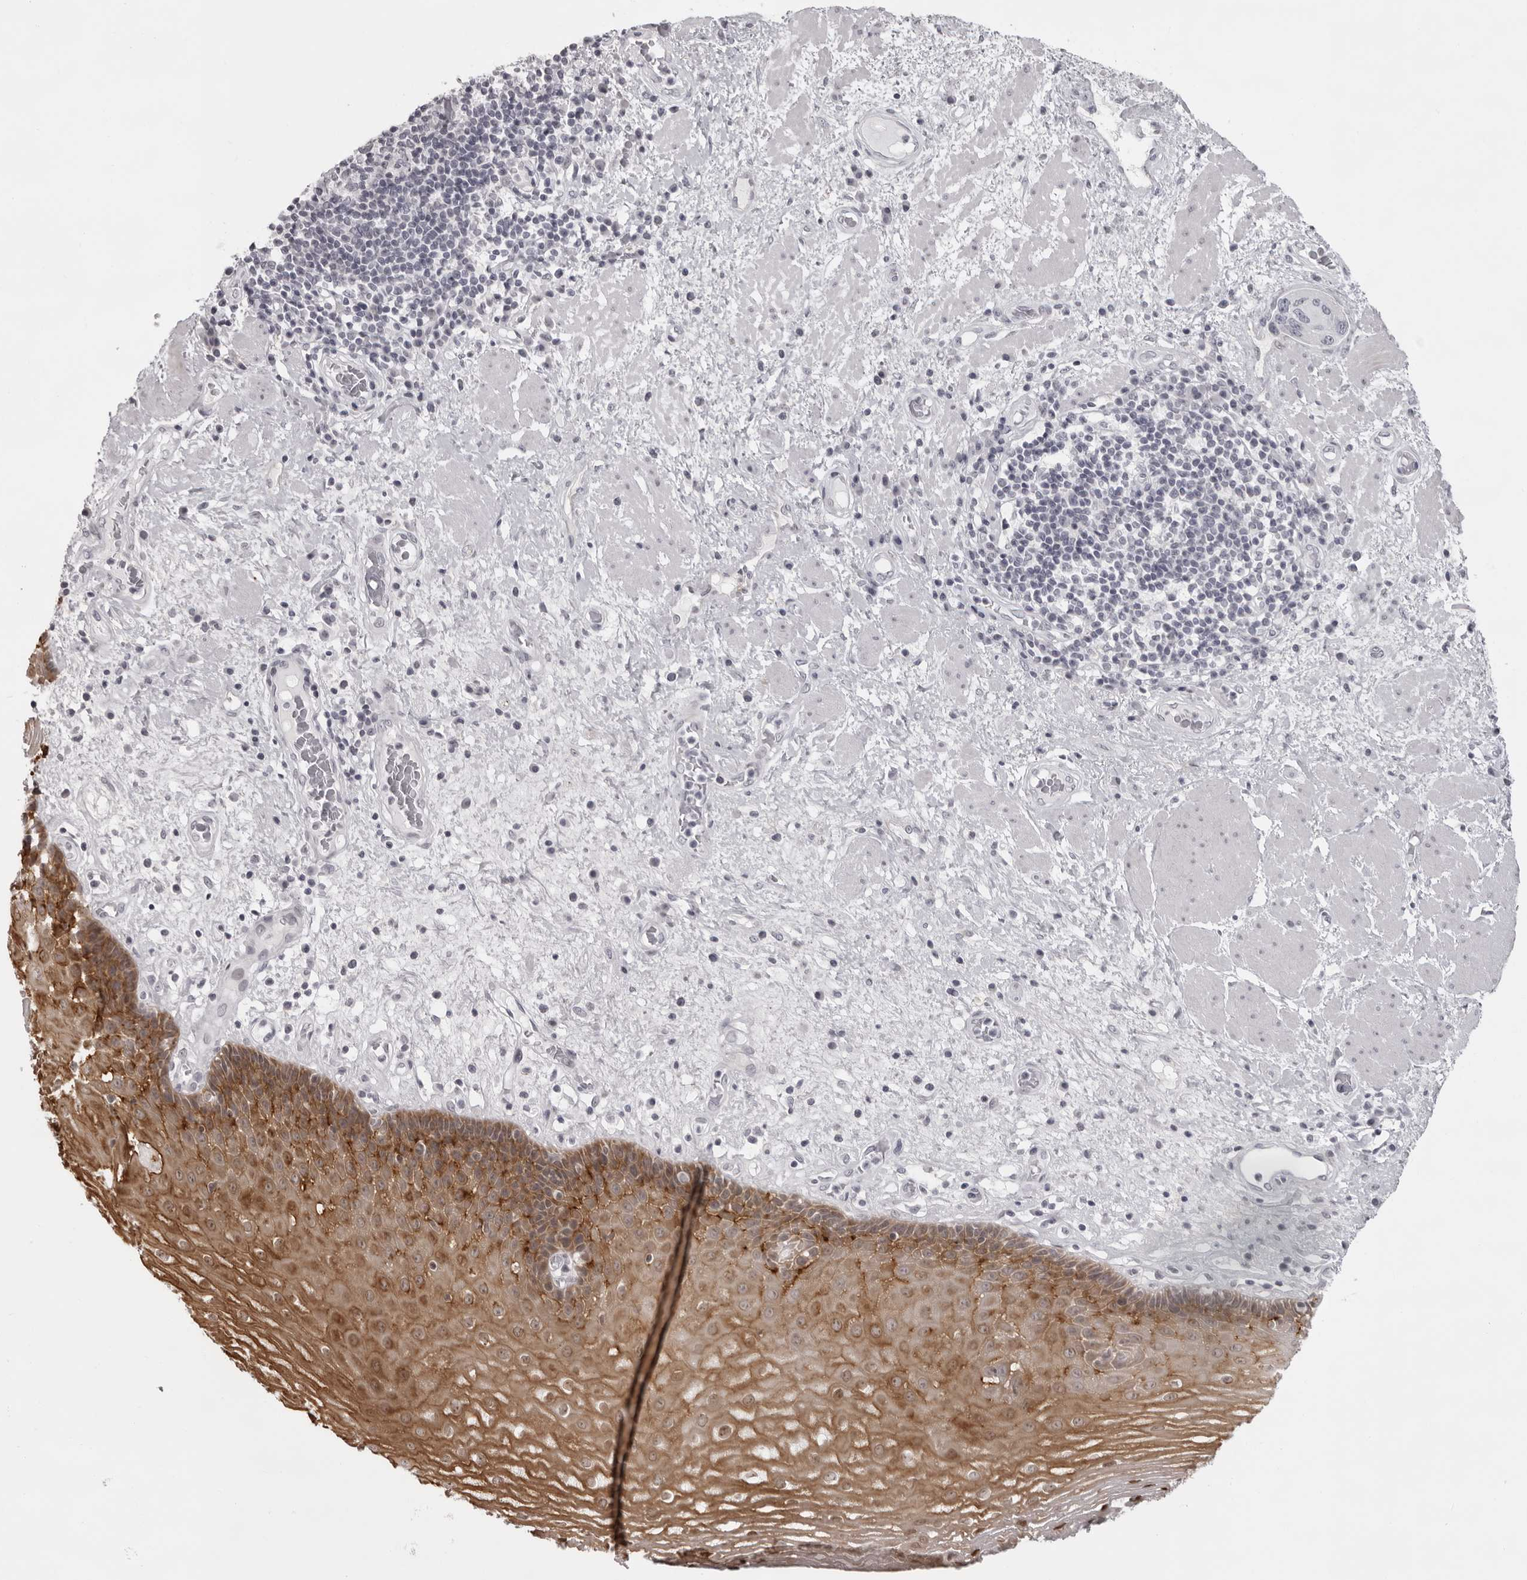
{"staining": {"intensity": "strong", "quantity": ">75%", "location": "cytoplasmic/membranous"}, "tissue": "esophagus", "cell_type": "Squamous epithelial cells", "image_type": "normal", "snomed": [{"axis": "morphology", "description": "Normal tissue, NOS"}, {"axis": "morphology", "description": "Adenocarcinoma, NOS"}, {"axis": "topography", "description": "Esophagus"}], "caption": "Protein expression analysis of unremarkable esophagus demonstrates strong cytoplasmic/membranous staining in about >75% of squamous epithelial cells. (DAB IHC, brown staining for protein, blue staining for nuclei).", "gene": "NUDT18", "patient": {"sex": "male", "age": 62}}